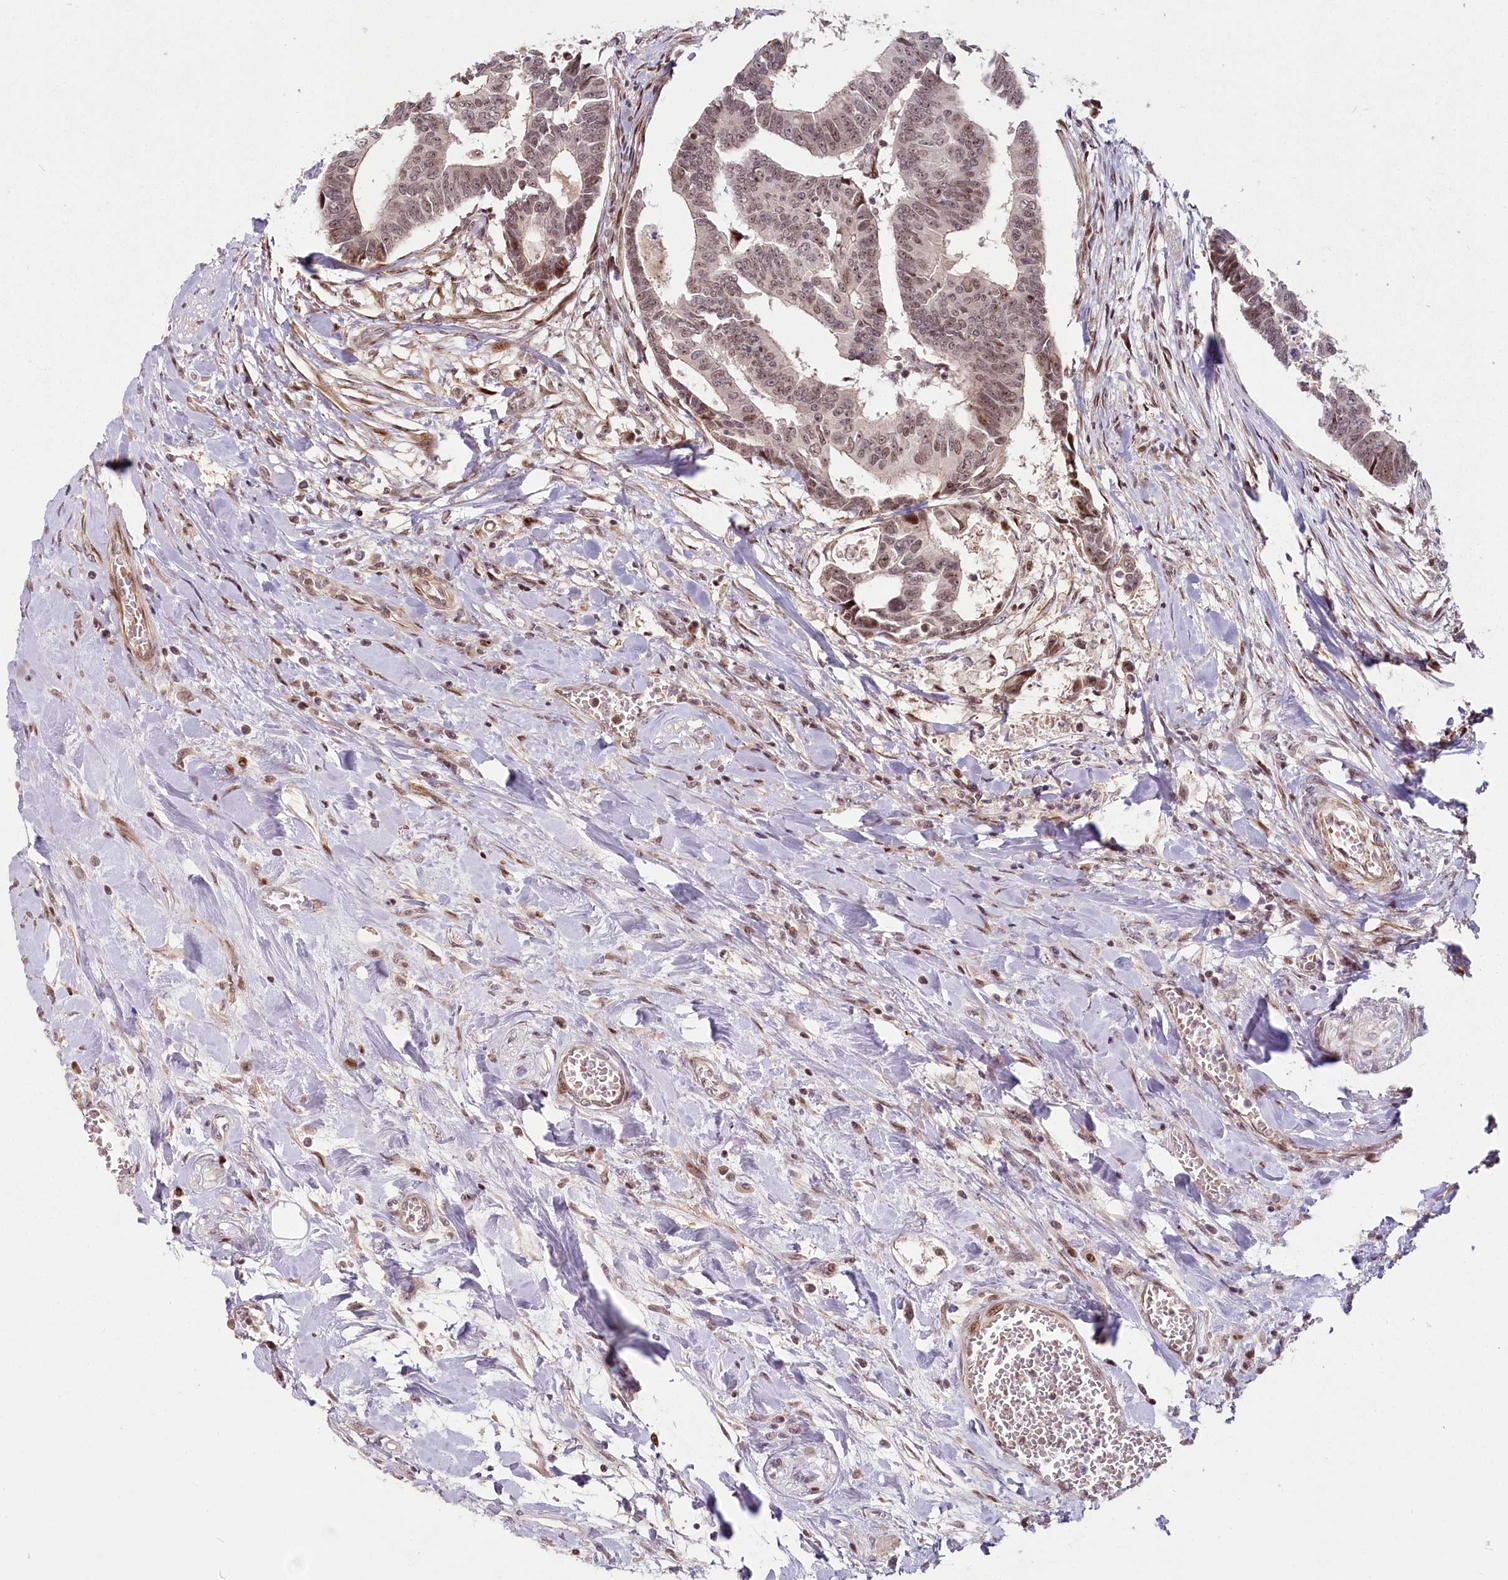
{"staining": {"intensity": "moderate", "quantity": ">75%", "location": "nuclear"}, "tissue": "colorectal cancer", "cell_type": "Tumor cells", "image_type": "cancer", "snomed": [{"axis": "morphology", "description": "Adenocarcinoma, NOS"}, {"axis": "topography", "description": "Rectum"}], "caption": "The micrograph exhibits a brown stain indicating the presence of a protein in the nuclear of tumor cells in colorectal adenocarcinoma.", "gene": "FAM204A", "patient": {"sex": "female", "age": 65}}